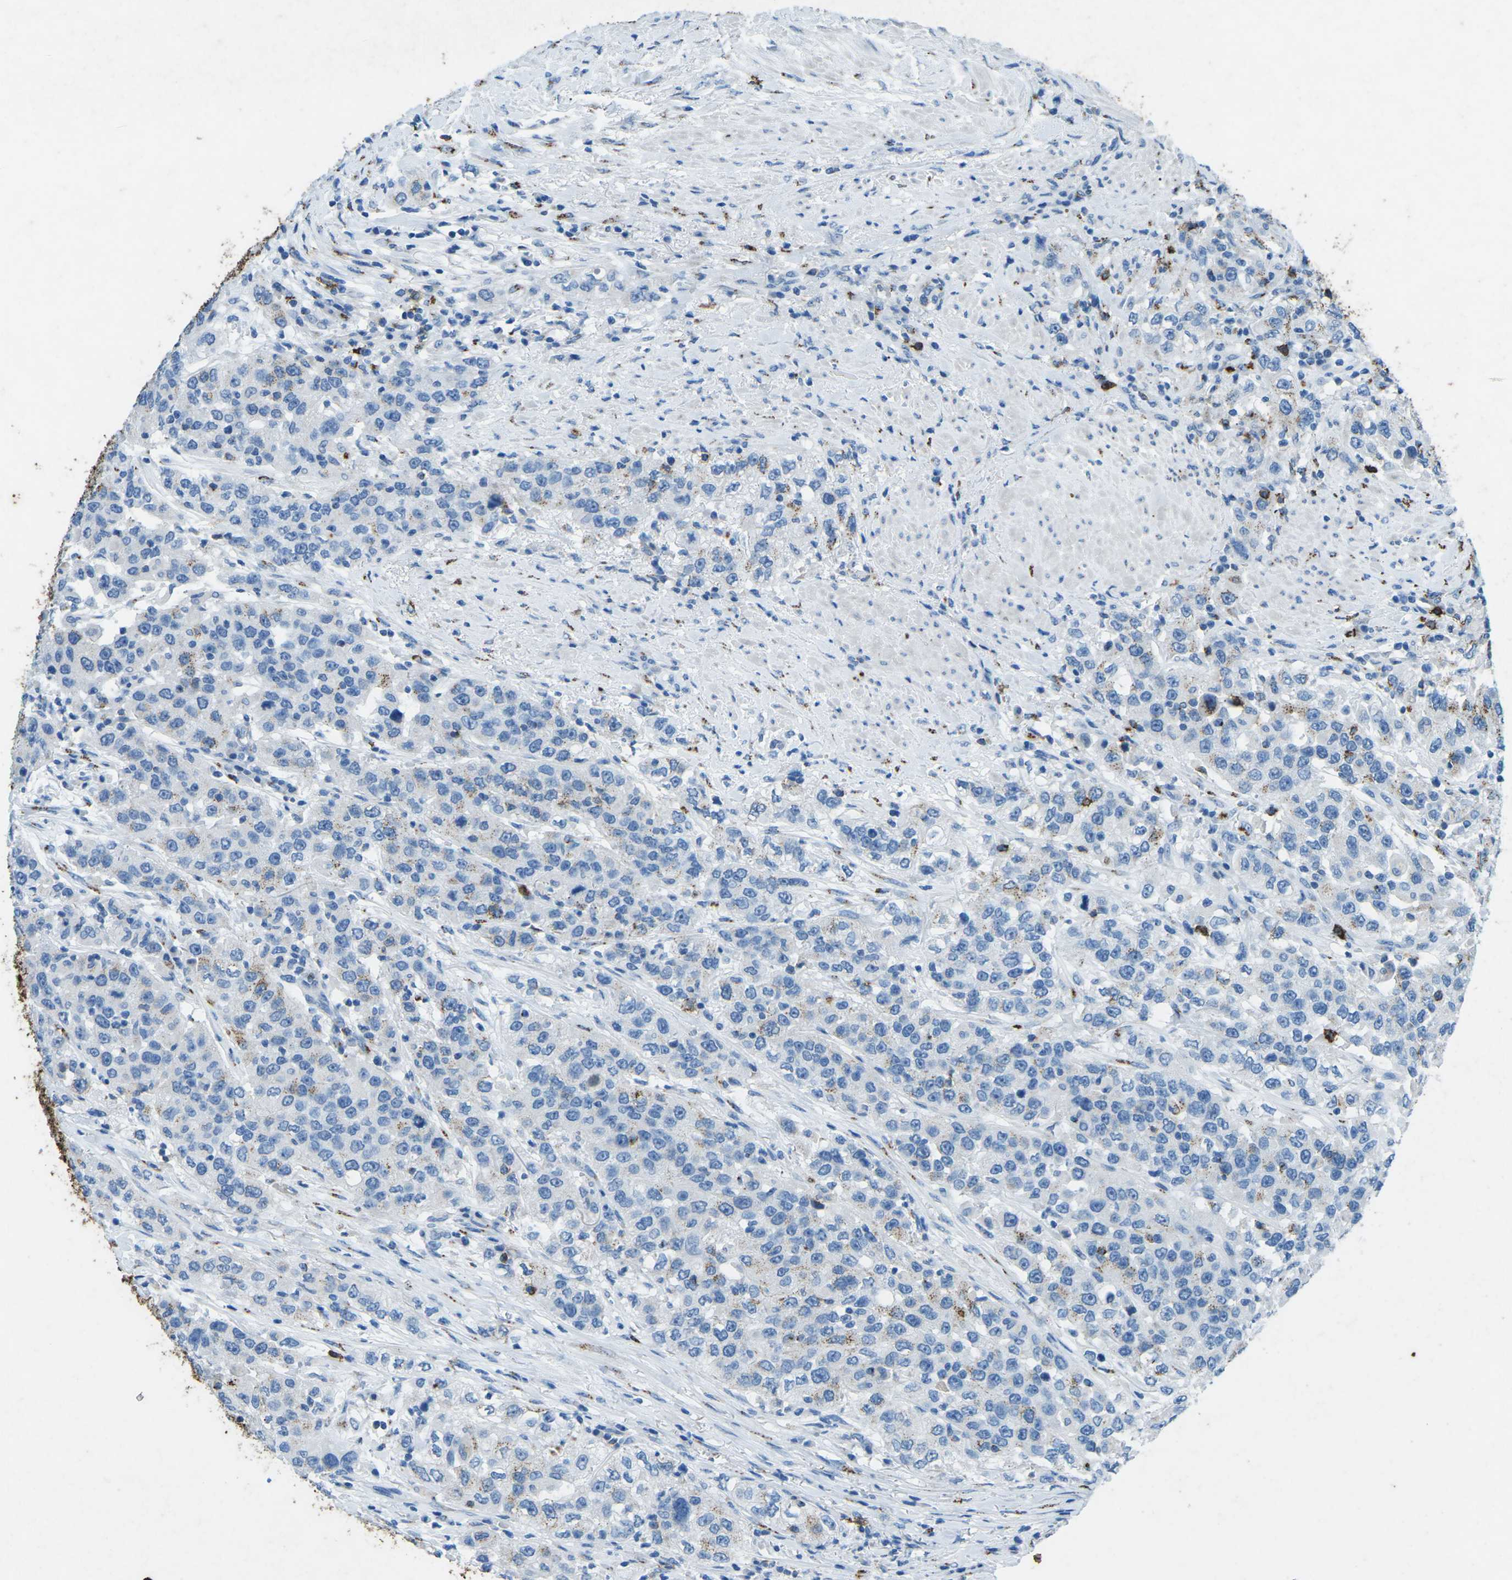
{"staining": {"intensity": "negative", "quantity": "none", "location": "none"}, "tissue": "urothelial cancer", "cell_type": "Tumor cells", "image_type": "cancer", "snomed": [{"axis": "morphology", "description": "Urothelial carcinoma, High grade"}, {"axis": "topography", "description": "Urinary bladder"}], "caption": "Histopathology image shows no protein staining in tumor cells of urothelial cancer tissue.", "gene": "CTAGE1", "patient": {"sex": "female", "age": 80}}